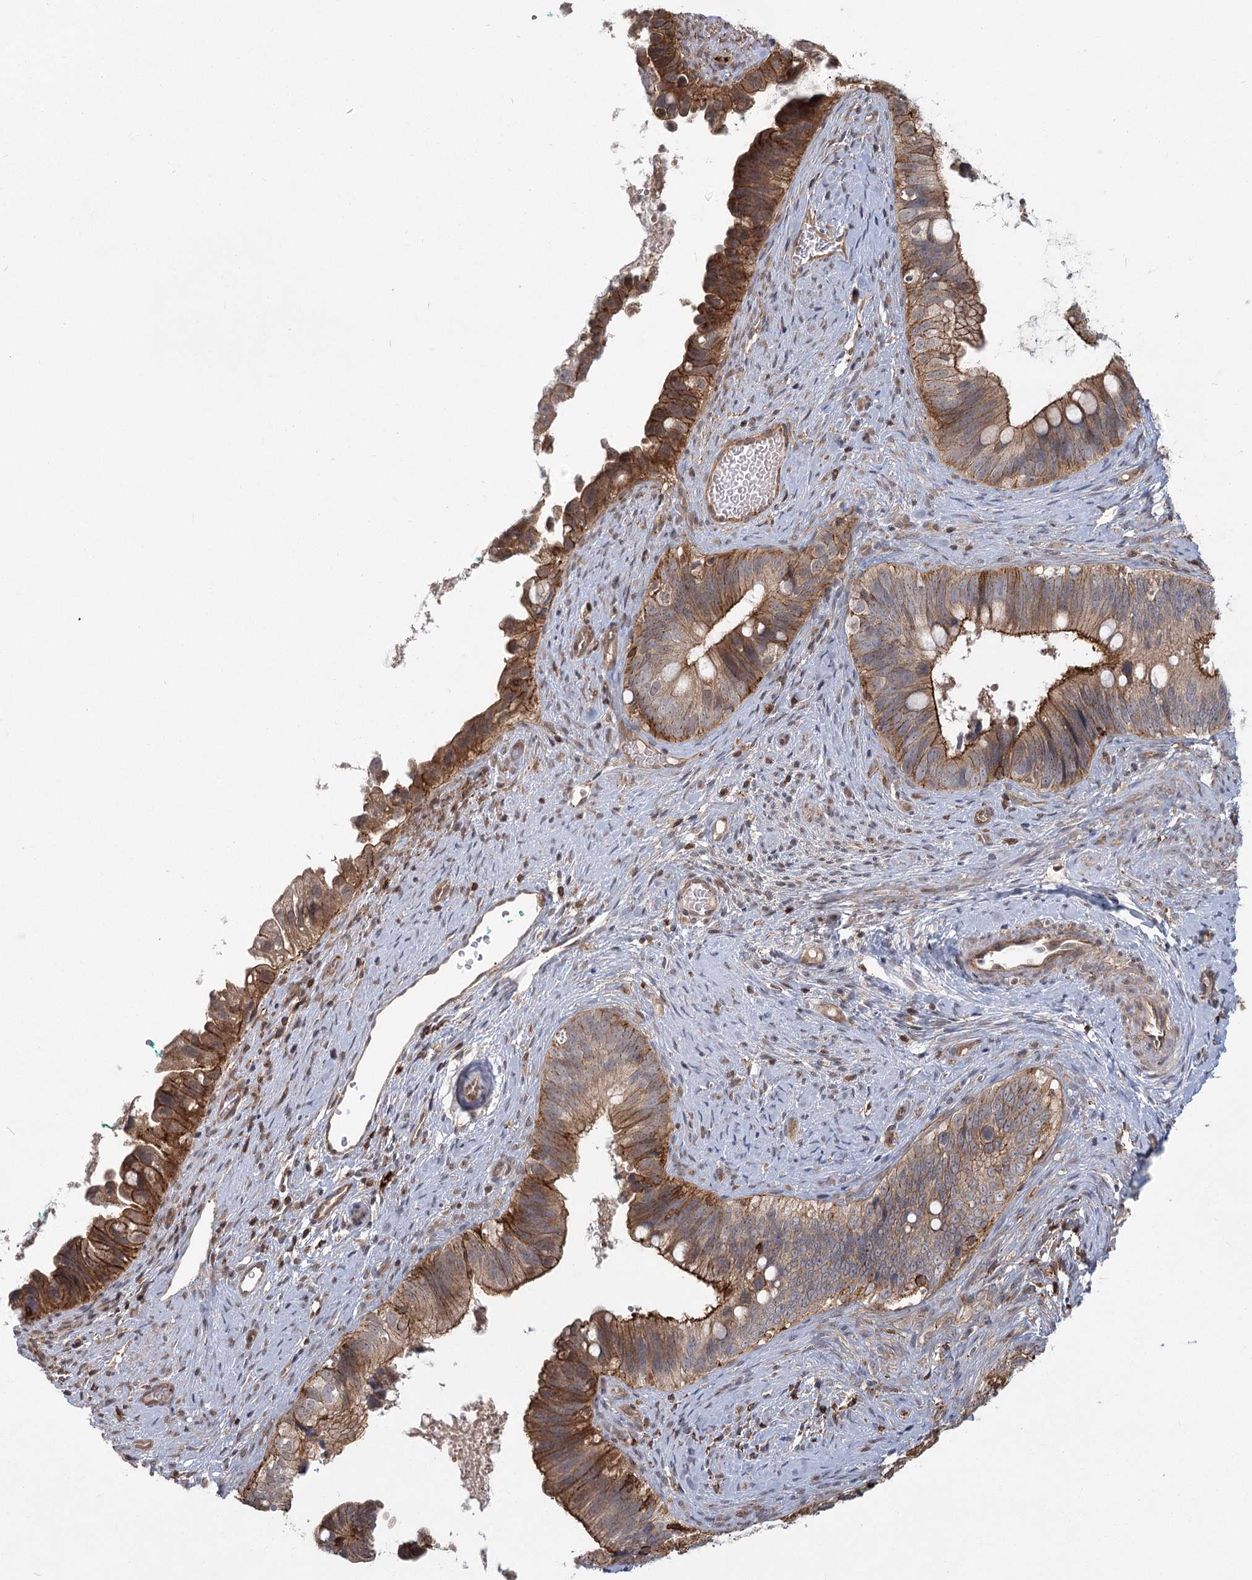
{"staining": {"intensity": "moderate", "quantity": "25%-75%", "location": "cytoplasmic/membranous"}, "tissue": "cervical cancer", "cell_type": "Tumor cells", "image_type": "cancer", "snomed": [{"axis": "morphology", "description": "Adenocarcinoma, NOS"}, {"axis": "topography", "description": "Cervix"}], "caption": "High-magnification brightfield microscopy of cervical cancer (adenocarcinoma) stained with DAB (3,3'-diaminobenzidine) (brown) and counterstained with hematoxylin (blue). tumor cells exhibit moderate cytoplasmic/membranous staining is present in approximately25%-75% of cells.", "gene": "MEPE", "patient": {"sex": "female", "age": 42}}